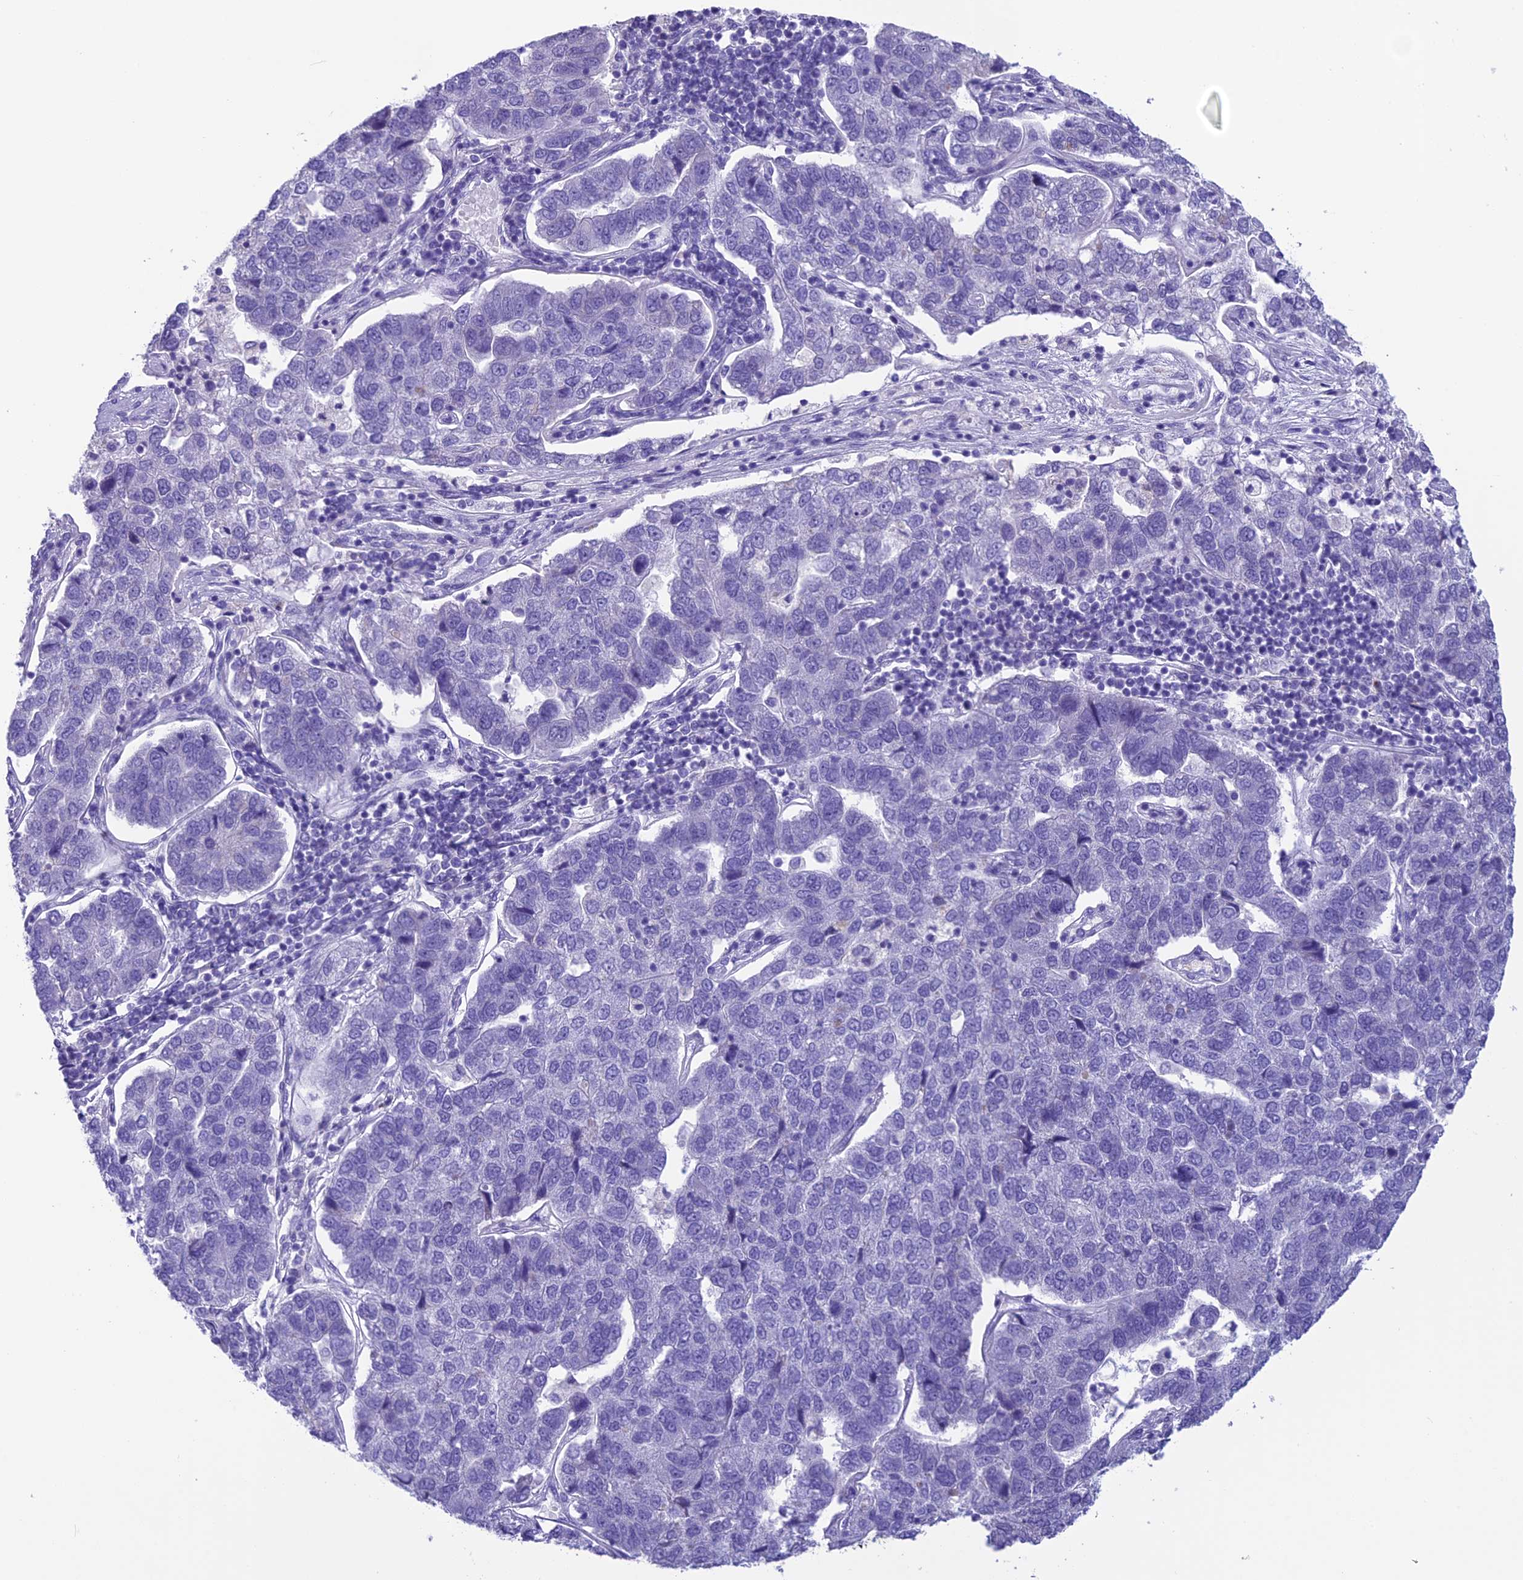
{"staining": {"intensity": "negative", "quantity": "none", "location": "none"}, "tissue": "pancreatic cancer", "cell_type": "Tumor cells", "image_type": "cancer", "snomed": [{"axis": "morphology", "description": "Adenocarcinoma, NOS"}, {"axis": "topography", "description": "Pancreas"}], "caption": "Adenocarcinoma (pancreatic) stained for a protein using immunohistochemistry (IHC) demonstrates no staining tumor cells.", "gene": "TRAM1L1", "patient": {"sex": "female", "age": 61}}